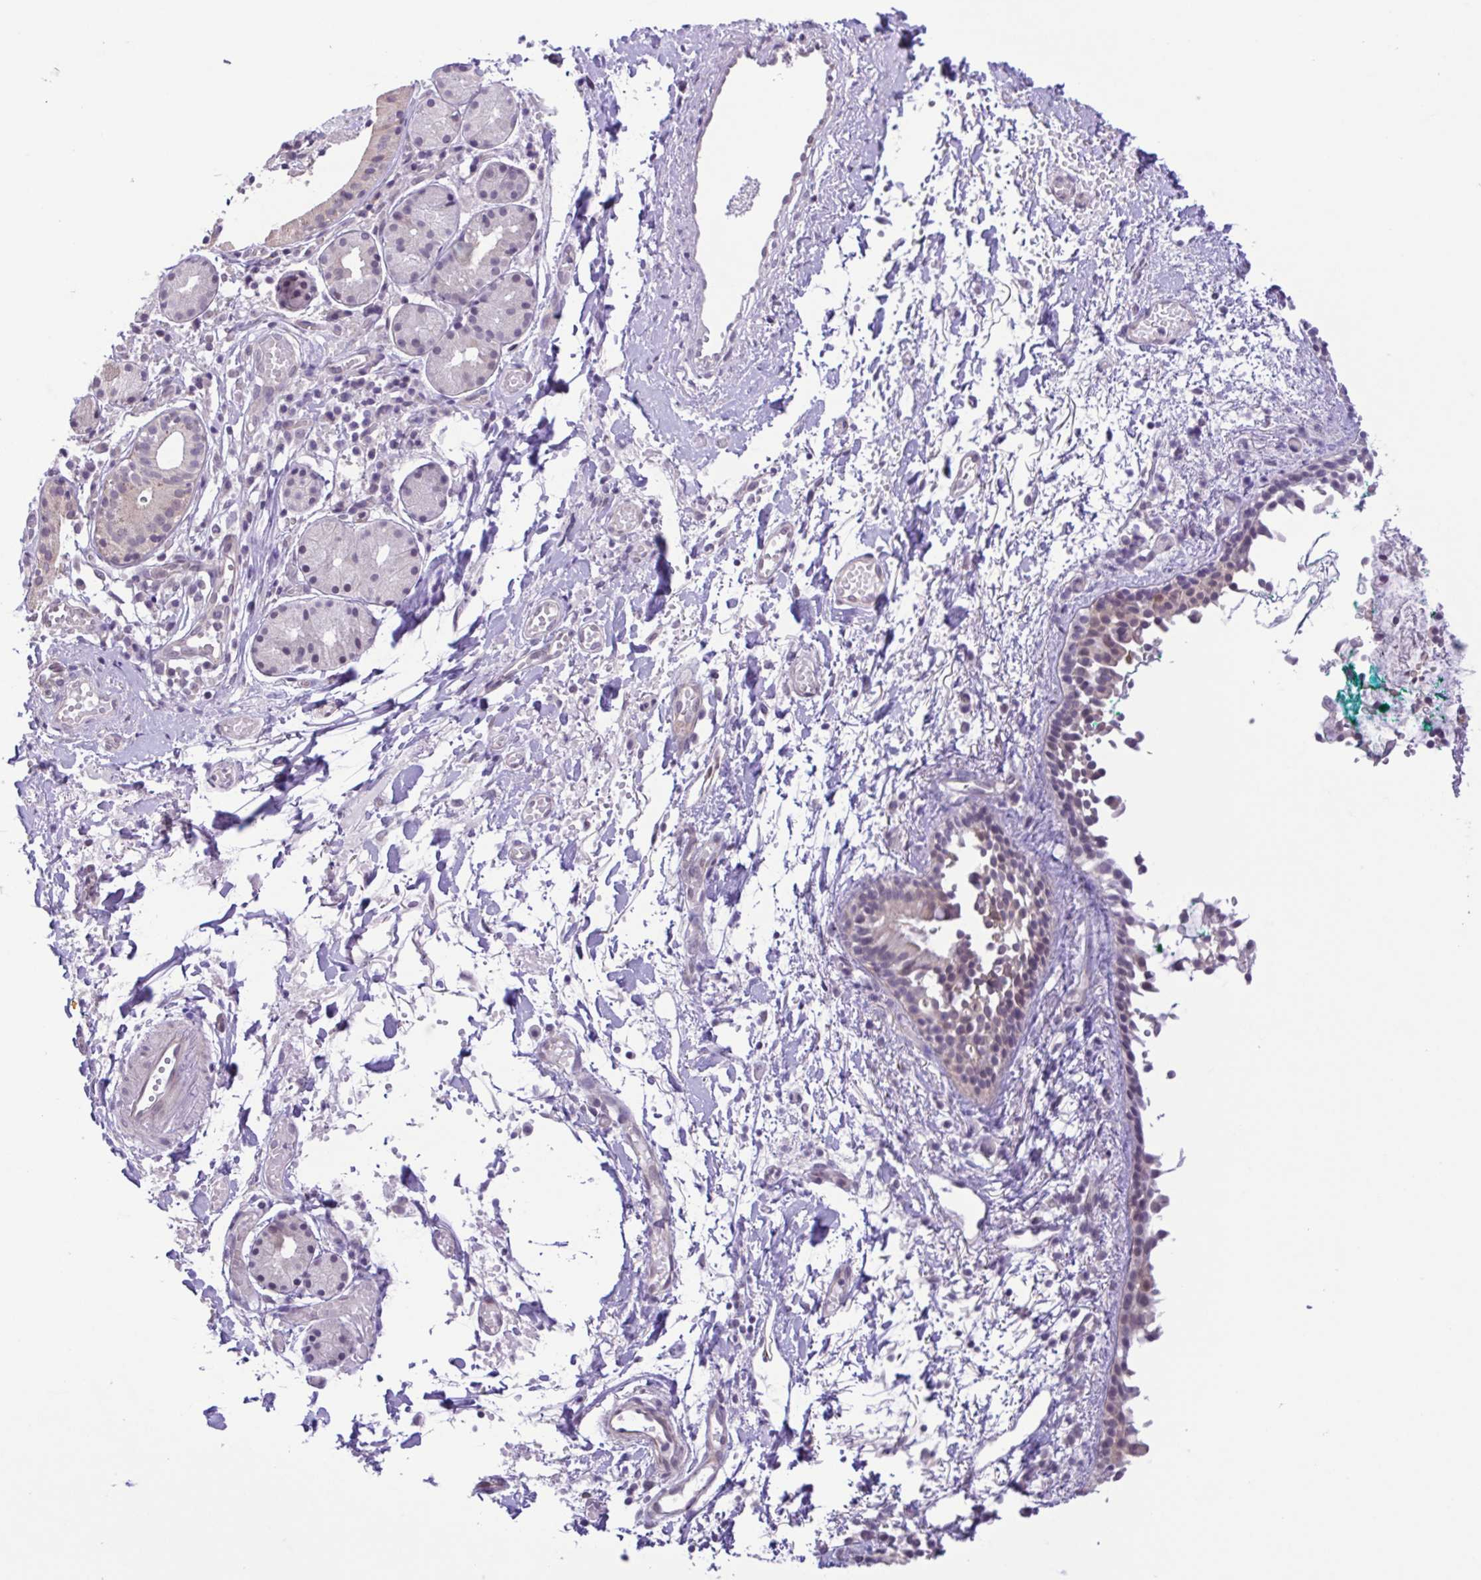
{"staining": {"intensity": "moderate", "quantity": "<25%", "location": "cytoplasmic/membranous"}, "tissue": "nasopharynx", "cell_type": "Respiratory epithelial cells", "image_type": "normal", "snomed": [{"axis": "morphology", "description": "Normal tissue, NOS"}, {"axis": "morphology", "description": "Basal cell carcinoma"}, {"axis": "topography", "description": "Cartilage tissue"}, {"axis": "topography", "description": "Nasopharynx"}, {"axis": "topography", "description": "Oral tissue"}], "caption": "Respiratory epithelial cells display low levels of moderate cytoplasmic/membranous positivity in approximately <25% of cells in normal human nasopharynx.", "gene": "IL1RN", "patient": {"sex": "female", "age": 77}}